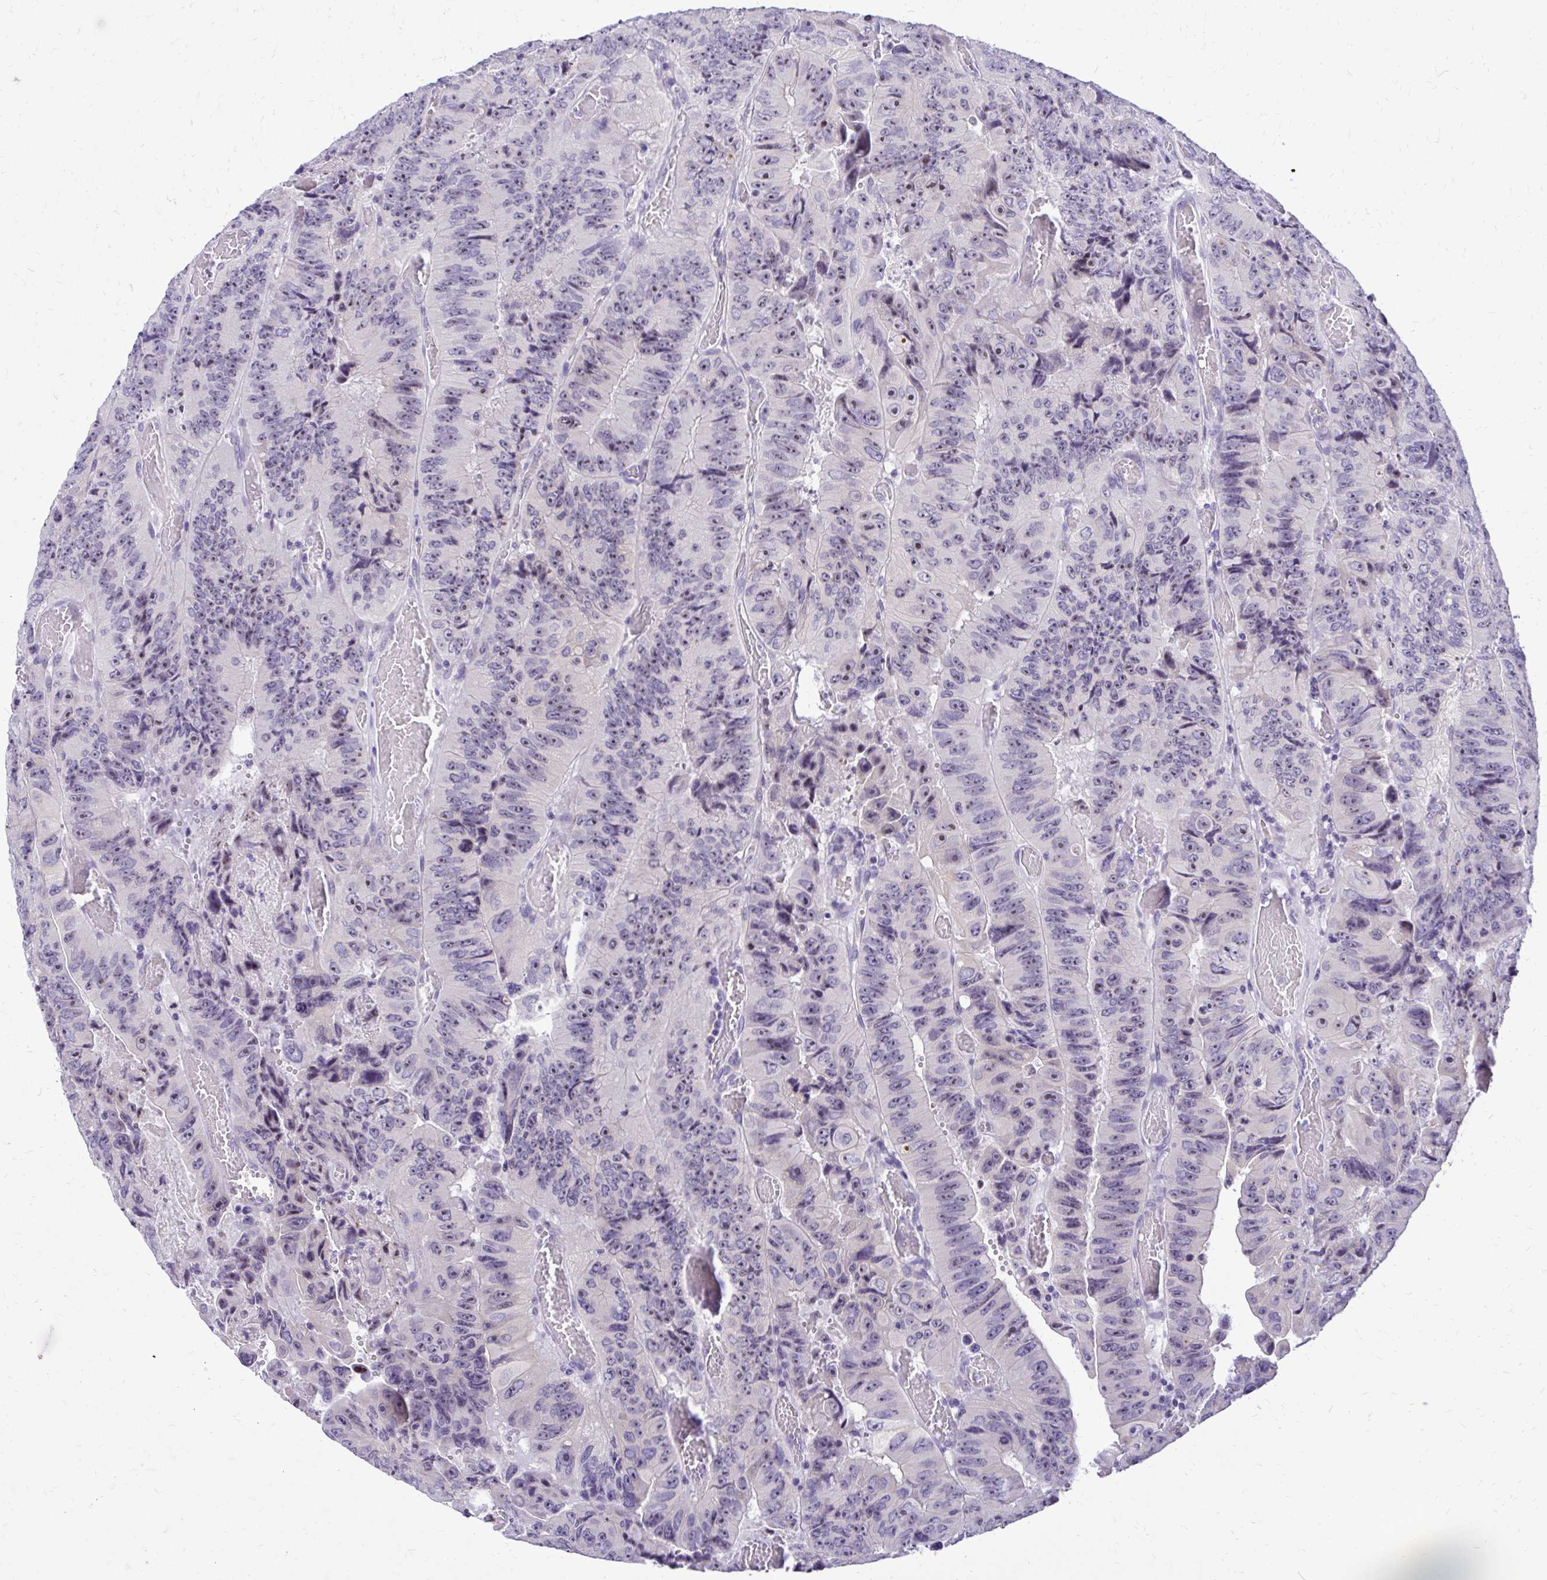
{"staining": {"intensity": "weak", "quantity": "<25%", "location": "nuclear"}, "tissue": "colorectal cancer", "cell_type": "Tumor cells", "image_type": "cancer", "snomed": [{"axis": "morphology", "description": "Adenocarcinoma, NOS"}, {"axis": "topography", "description": "Colon"}], "caption": "High magnification brightfield microscopy of colorectal adenocarcinoma stained with DAB (3,3'-diaminobenzidine) (brown) and counterstained with hematoxylin (blue): tumor cells show no significant staining. (DAB (3,3'-diaminobenzidine) IHC with hematoxylin counter stain).", "gene": "NIFK", "patient": {"sex": "female", "age": 84}}